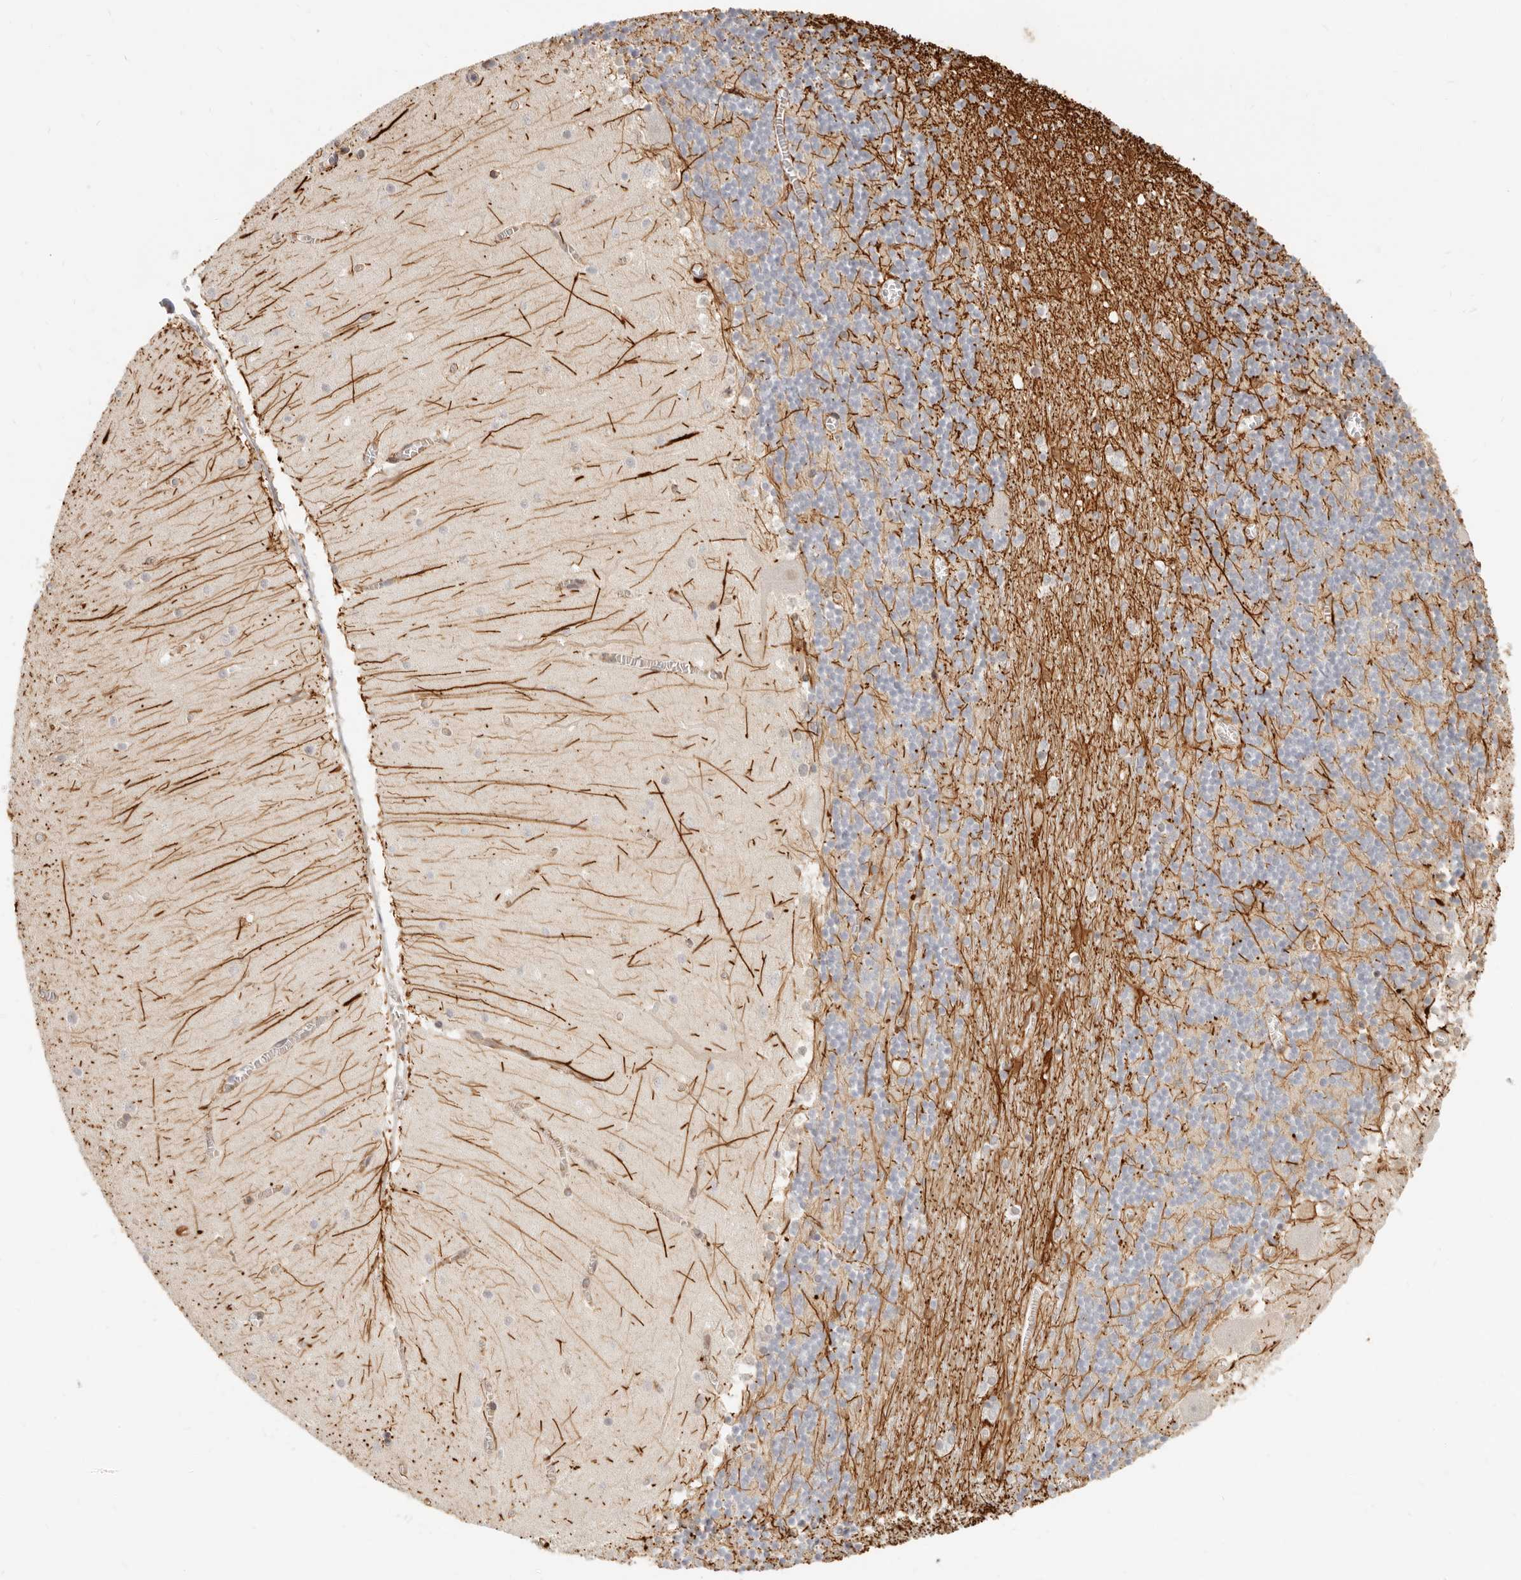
{"staining": {"intensity": "moderate", "quantity": "<25%", "location": "cytoplasmic/membranous"}, "tissue": "cerebellum", "cell_type": "Cells in granular layer", "image_type": "normal", "snomed": [{"axis": "morphology", "description": "Normal tissue, NOS"}, {"axis": "topography", "description": "Cerebellum"}], "caption": "Immunohistochemical staining of benign cerebellum exhibits low levels of moderate cytoplasmic/membranous expression in about <25% of cells in granular layer.", "gene": "TUFT1", "patient": {"sex": "female", "age": 28}}